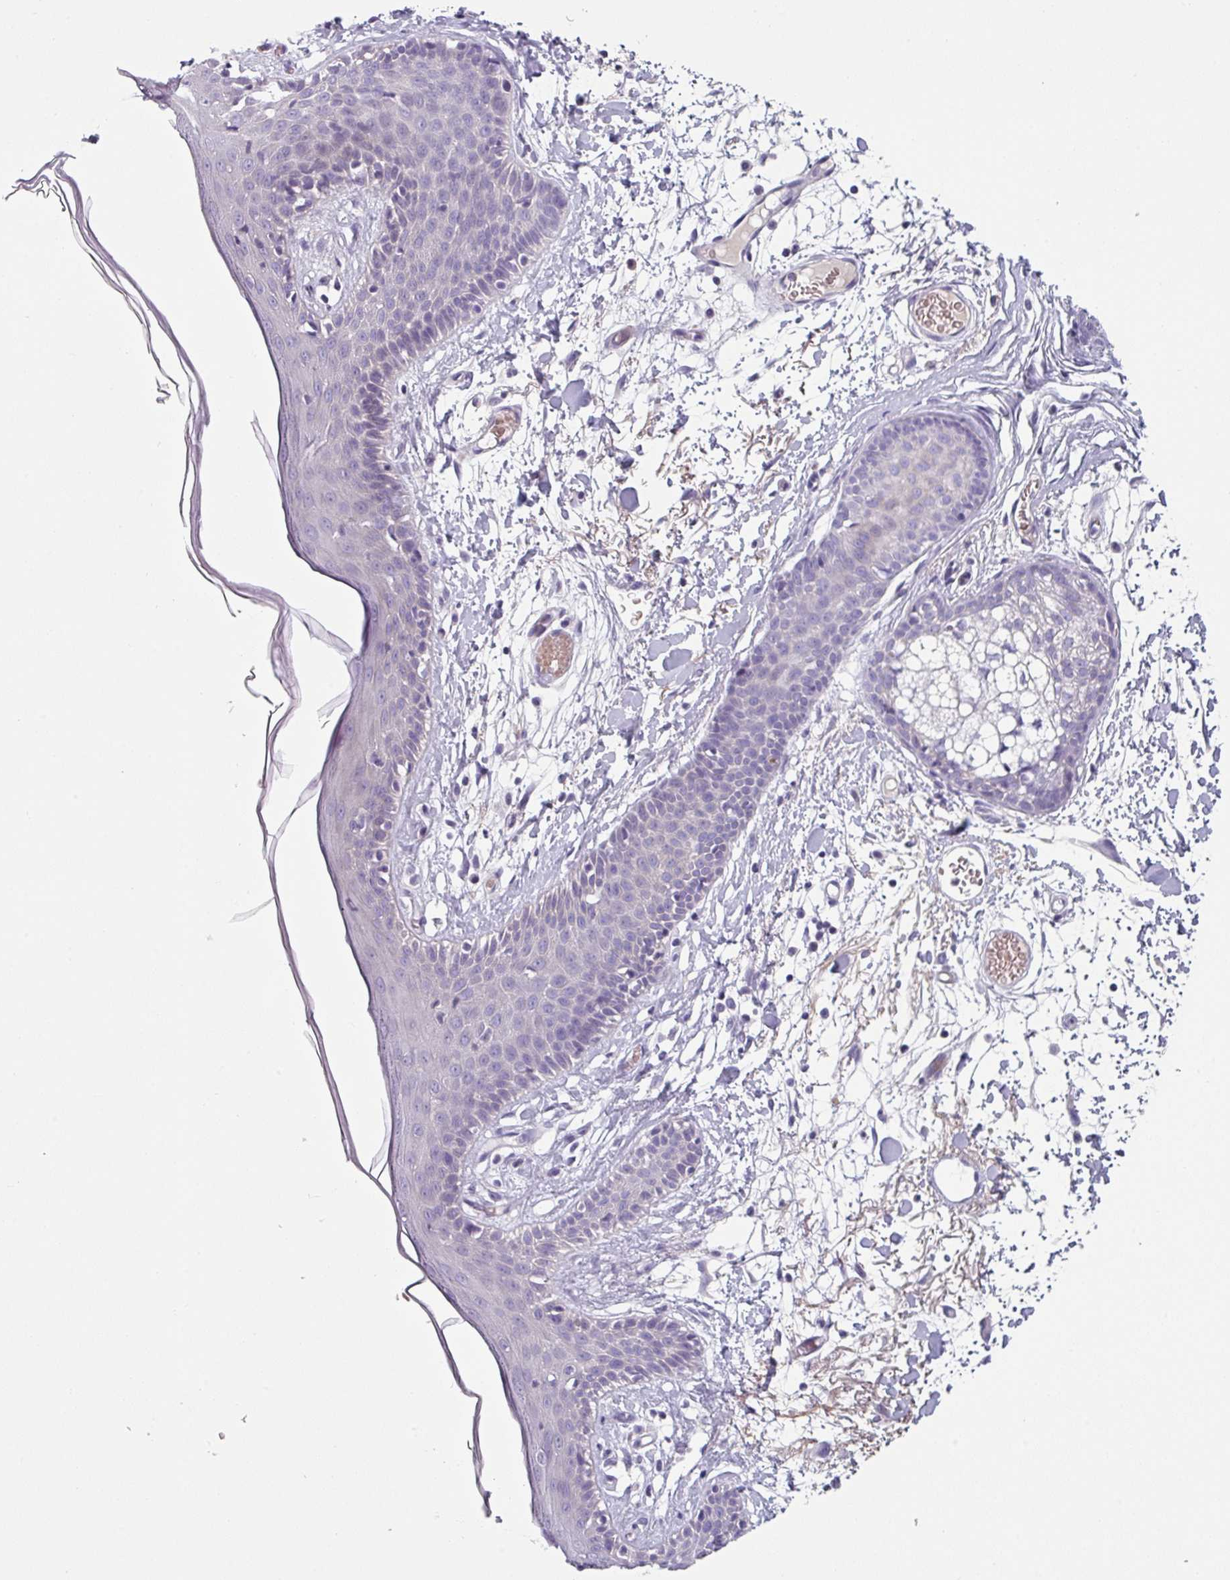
{"staining": {"intensity": "negative", "quantity": "none", "location": "none"}, "tissue": "skin", "cell_type": "Fibroblasts", "image_type": "normal", "snomed": [{"axis": "morphology", "description": "Normal tissue, NOS"}, {"axis": "topography", "description": "Skin"}], "caption": "Immunohistochemistry (IHC) of normal skin shows no expression in fibroblasts. (DAB immunohistochemistry (IHC), high magnification).", "gene": "TMEM132A", "patient": {"sex": "male", "age": 79}}